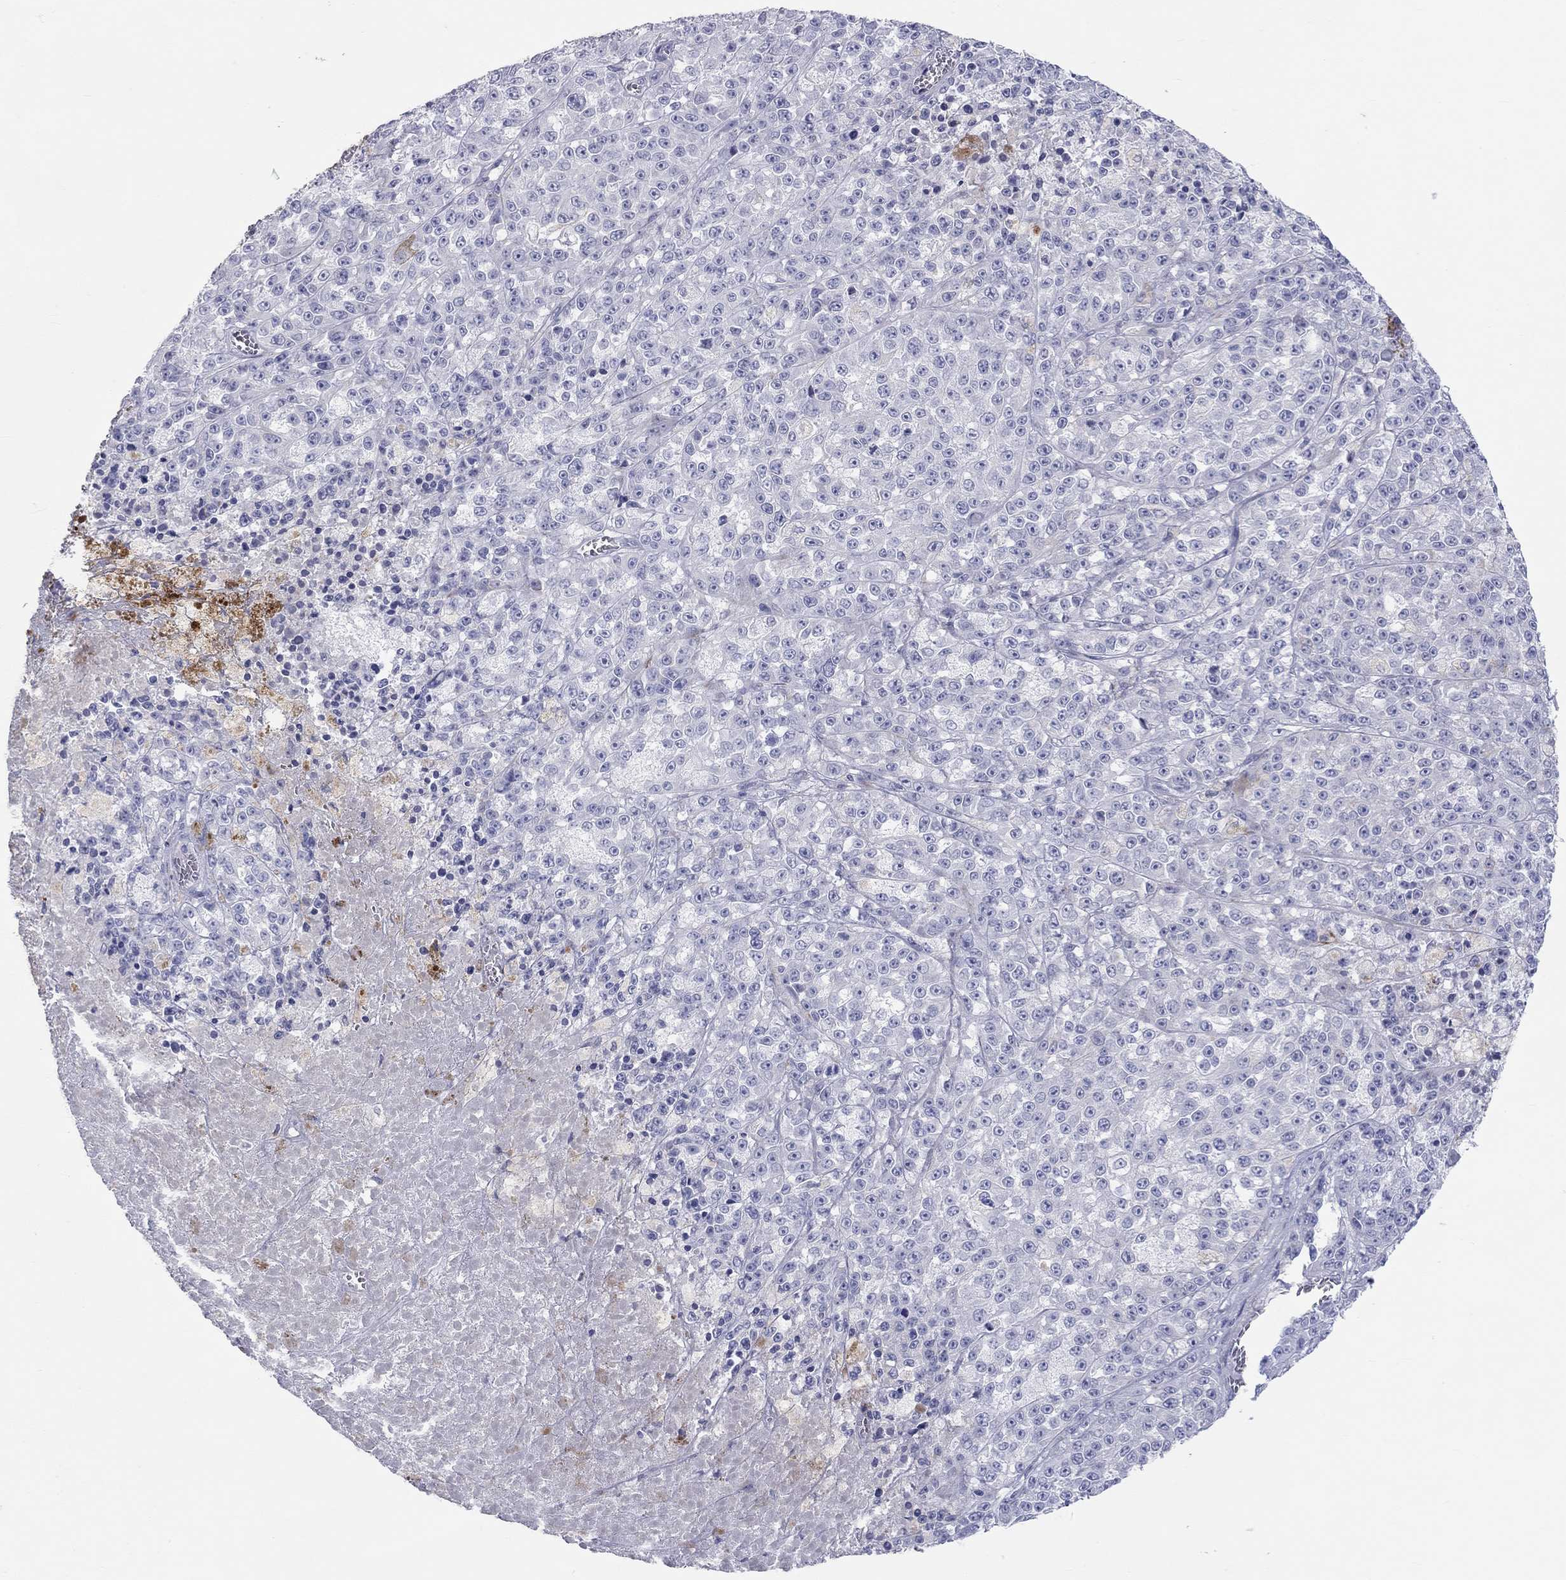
{"staining": {"intensity": "negative", "quantity": "none", "location": "none"}, "tissue": "melanoma", "cell_type": "Tumor cells", "image_type": "cancer", "snomed": [{"axis": "morphology", "description": "Malignant melanoma, NOS"}, {"axis": "topography", "description": "Skin"}], "caption": "This is an immunohistochemistry (IHC) image of human malignant melanoma. There is no positivity in tumor cells.", "gene": "PCDHGC5", "patient": {"sex": "female", "age": 58}}